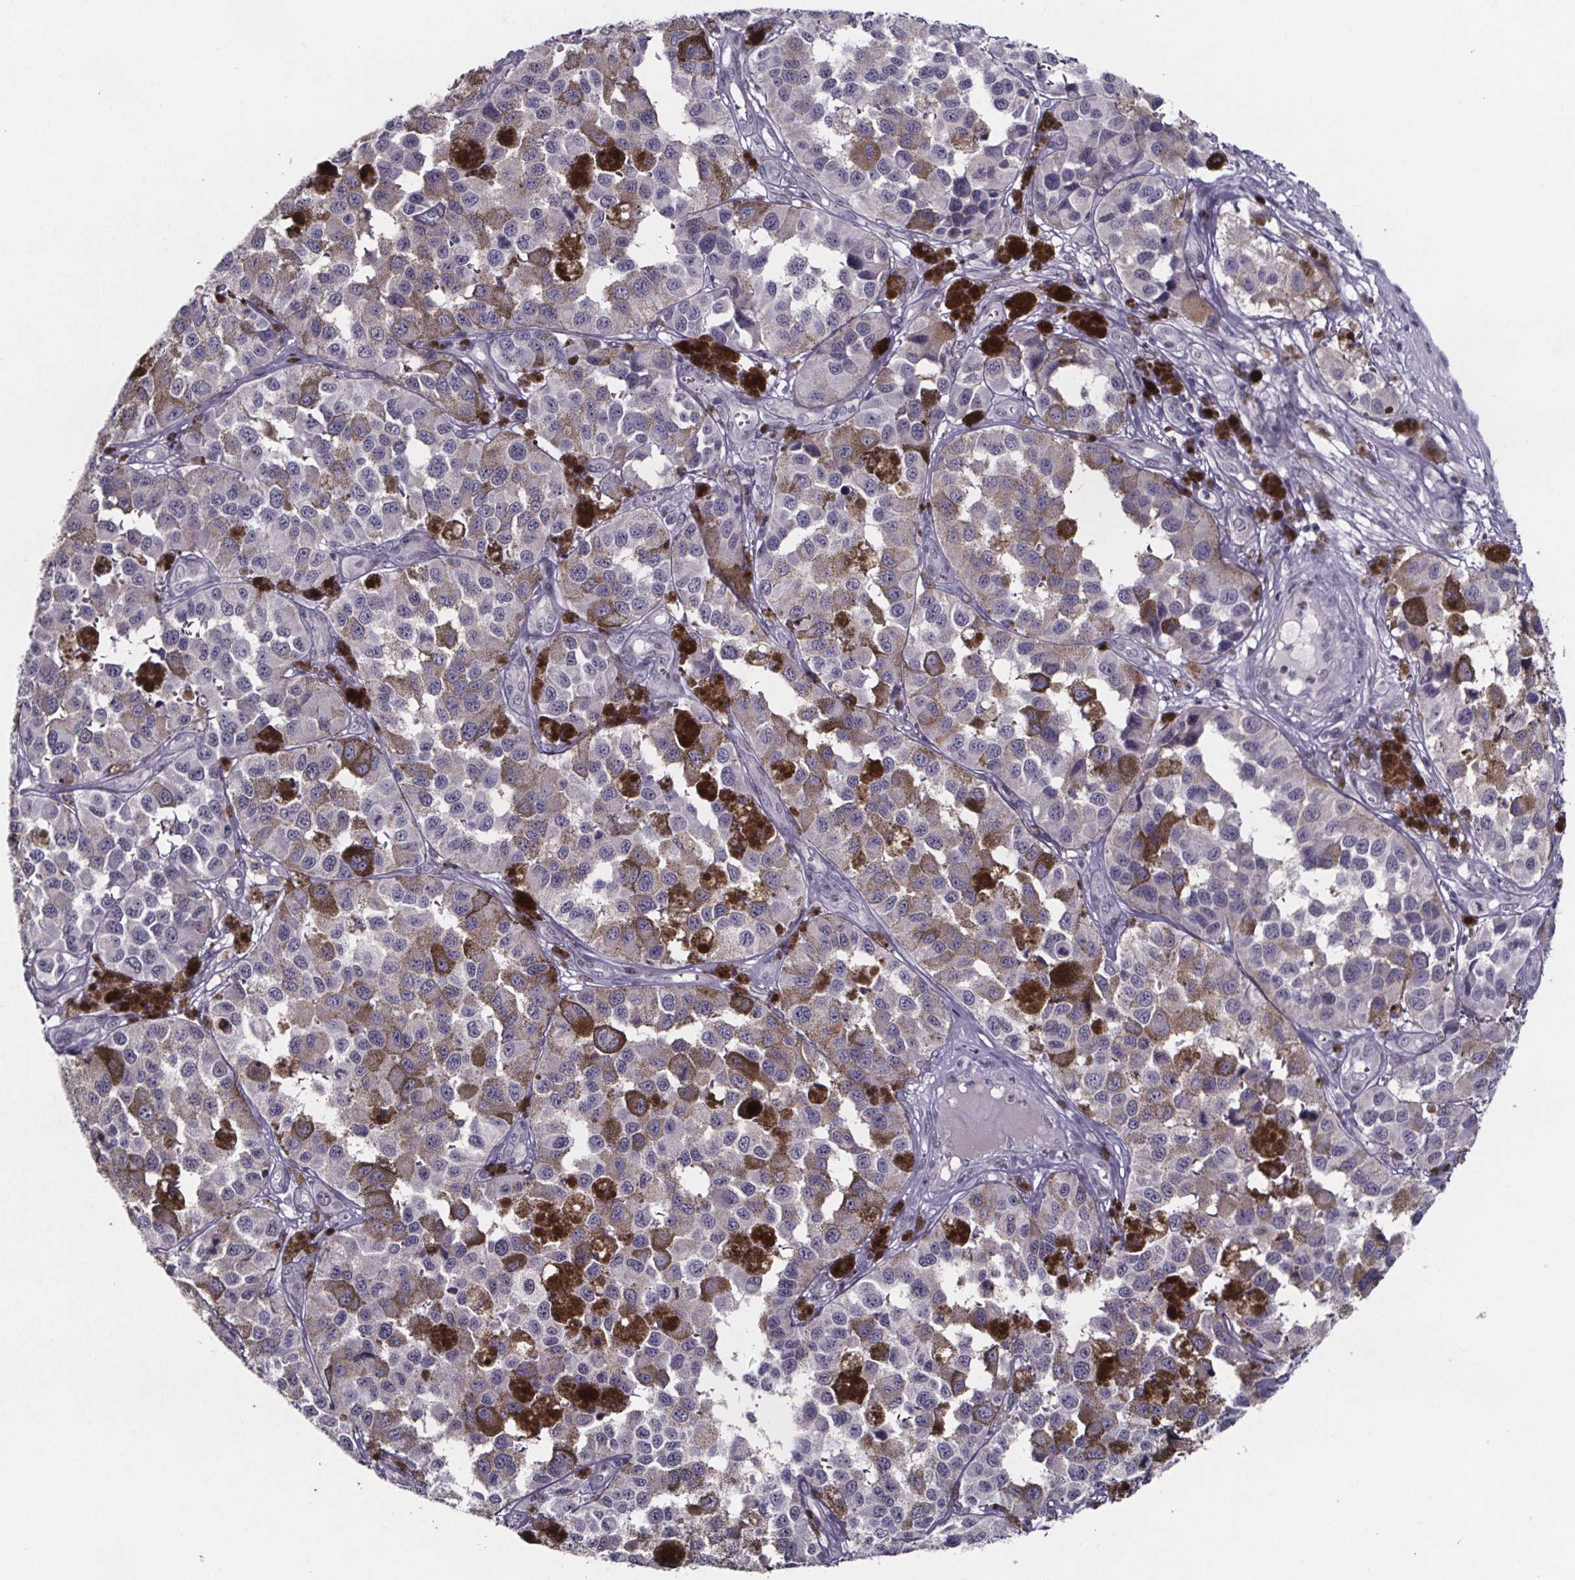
{"staining": {"intensity": "negative", "quantity": "none", "location": "none"}, "tissue": "melanoma", "cell_type": "Tumor cells", "image_type": "cancer", "snomed": [{"axis": "morphology", "description": "Malignant melanoma, NOS"}, {"axis": "topography", "description": "Skin"}], "caption": "Immunohistochemical staining of melanoma demonstrates no significant expression in tumor cells.", "gene": "AR", "patient": {"sex": "female", "age": 58}}